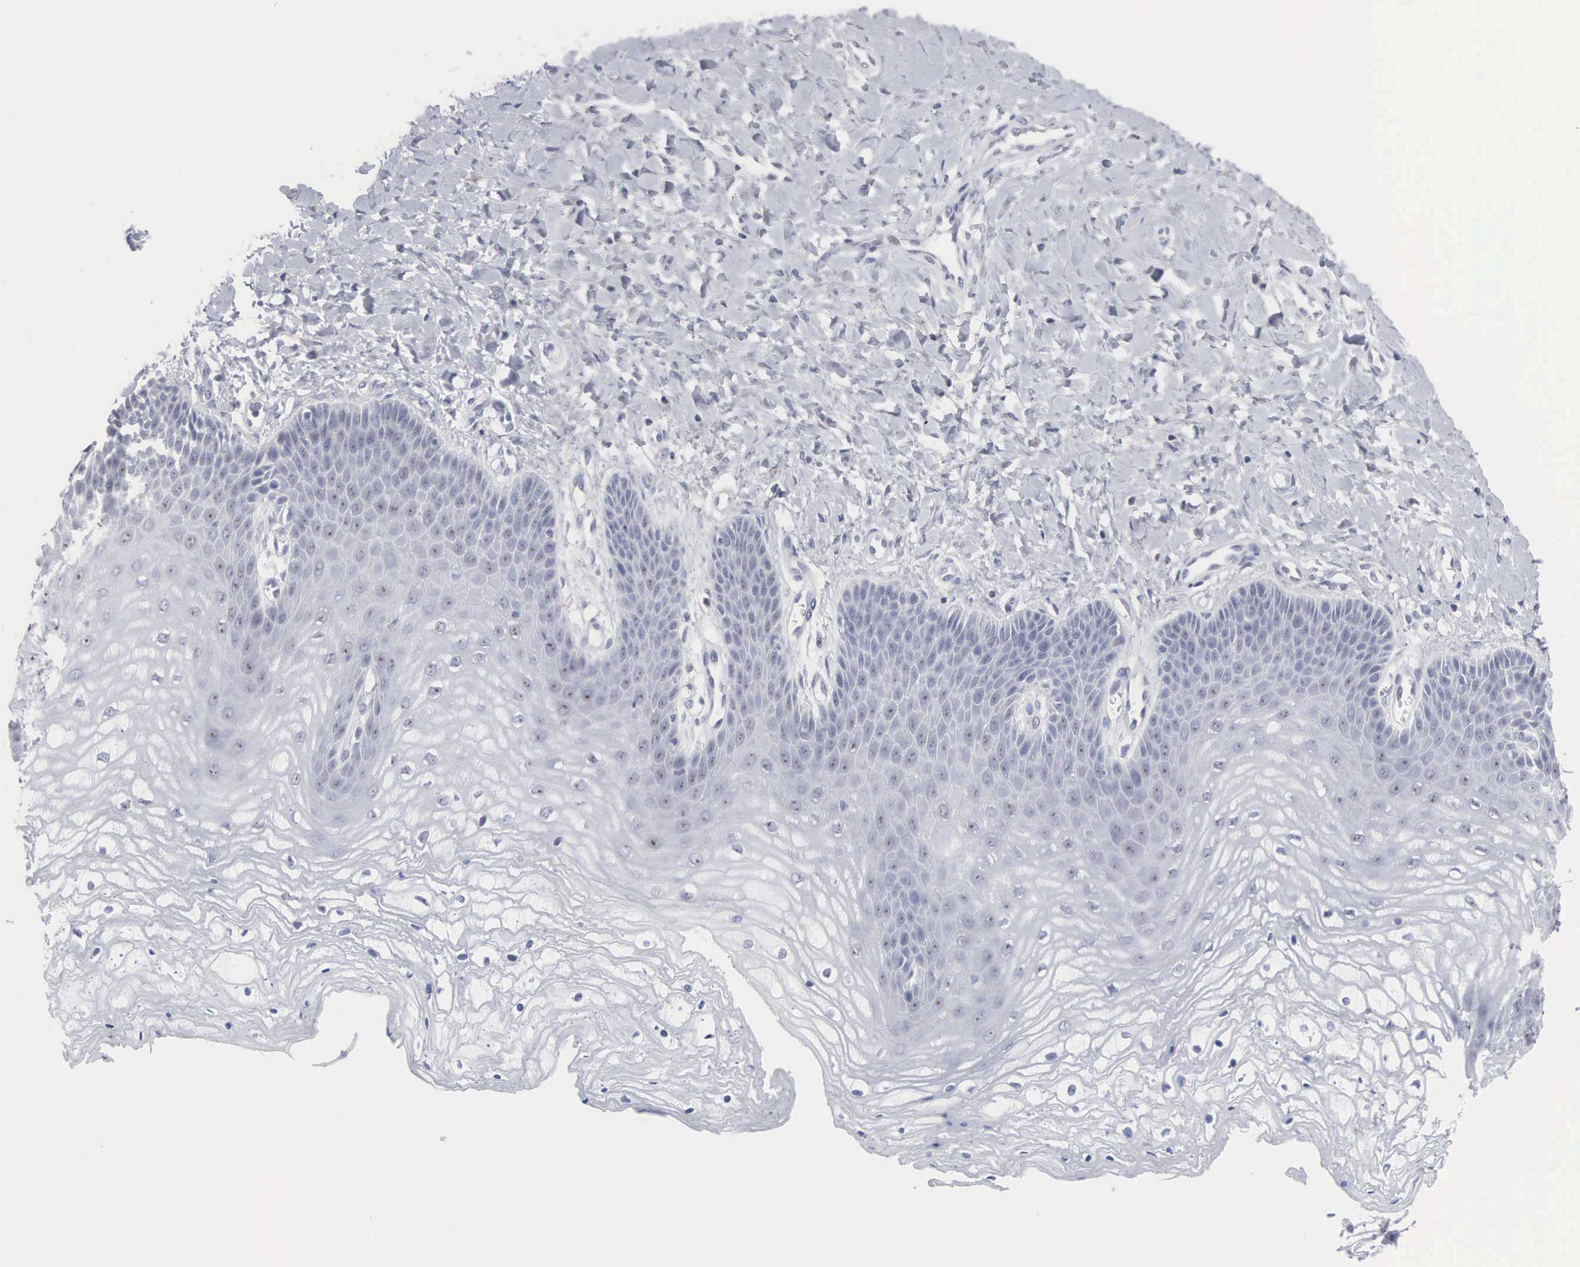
{"staining": {"intensity": "weak", "quantity": "<25%", "location": "nuclear"}, "tissue": "vagina", "cell_type": "Squamous epithelial cells", "image_type": "normal", "snomed": [{"axis": "morphology", "description": "Normal tissue, NOS"}, {"axis": "topography", "description": "Vagina"}], "caption": "Micrograph shows no significant protein expression in squamous epithelial cells of normal vagina. (DAB immunohistochemistry (IHC), high magnification).", "gene": "ACOT4", "patient": {"sex": "female", "age": 68}}